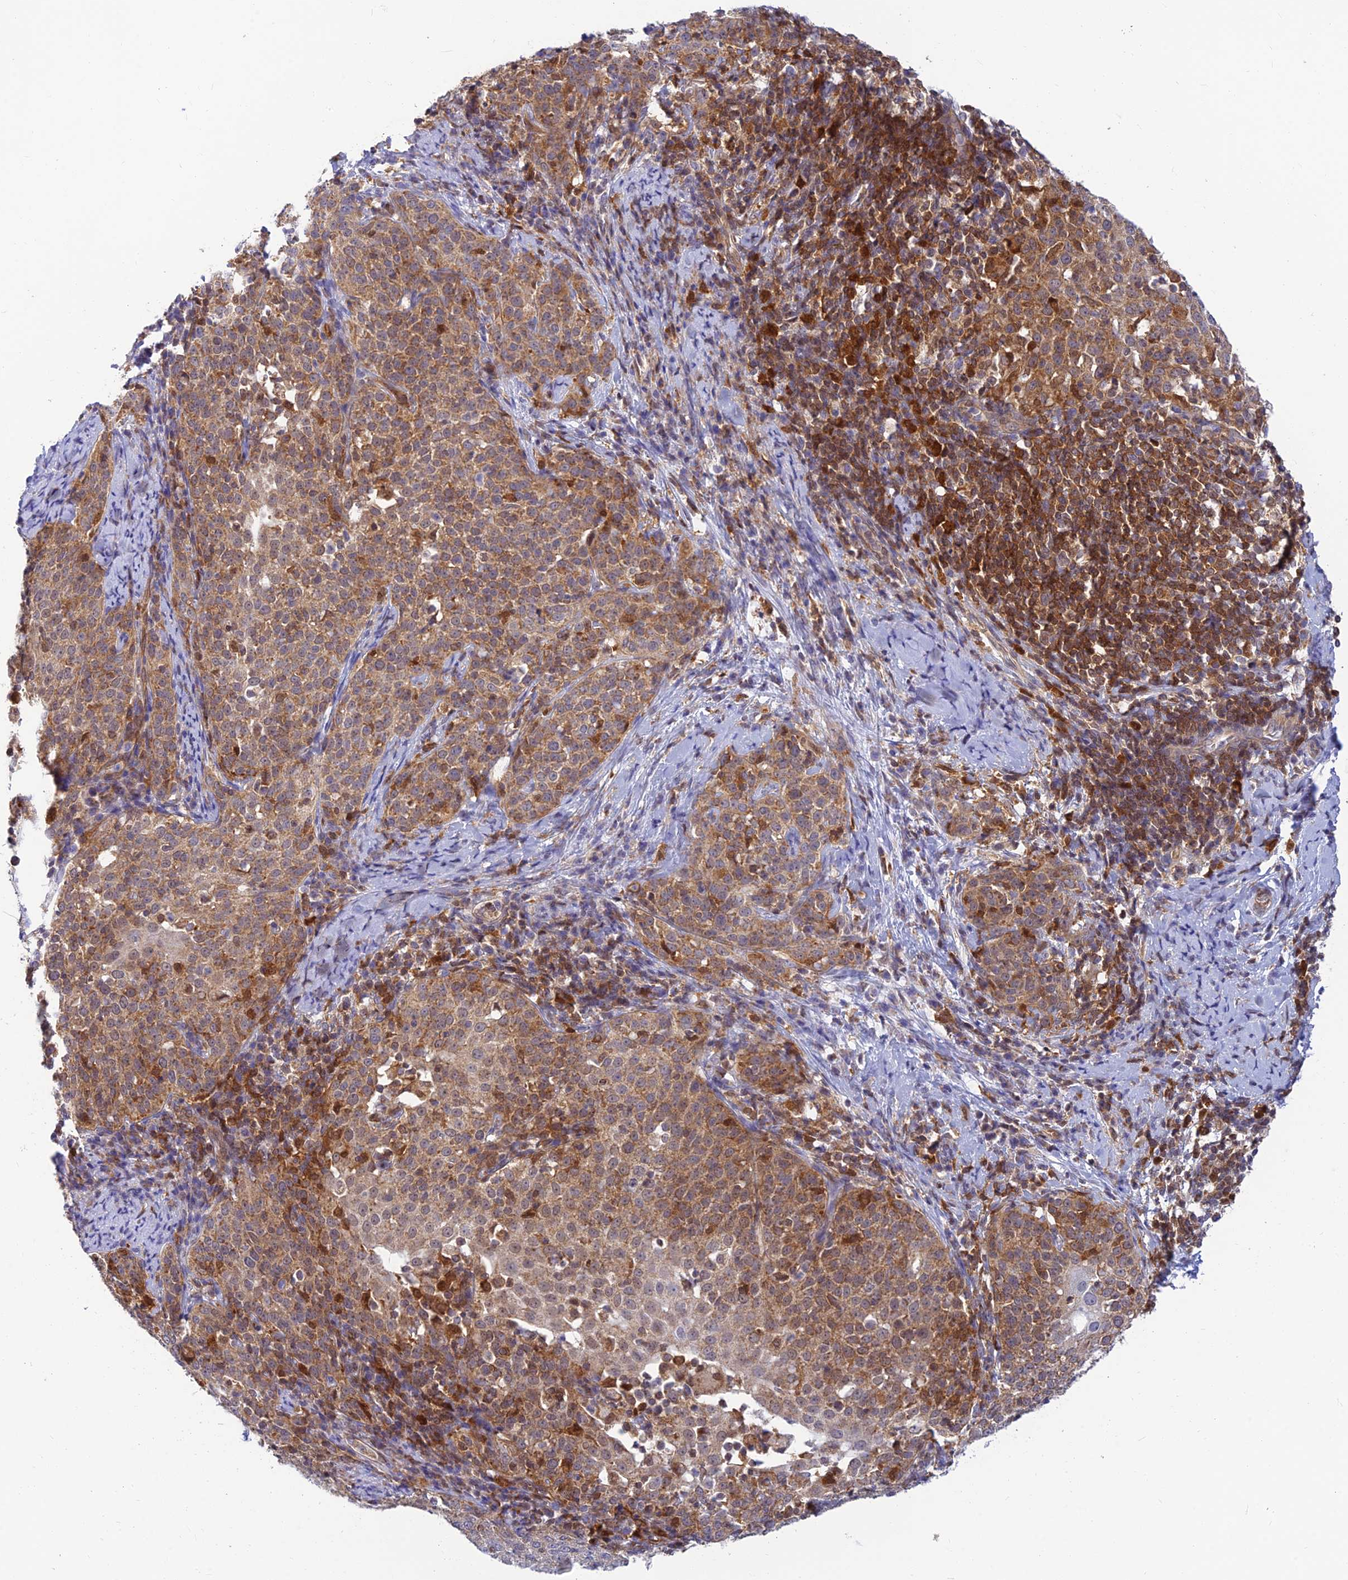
{"staining": {"intensity": "moderate", "quantity": ">75%", "location": "cytoplasmic/membranous"}, "tissue": "cervical cancer", "cell_type": "Tumor cells", "image_type": "cancer", "snomed": [{"axis": "morphology", "description": "Squamous cell carcinoma, NOS"}, {"axis": "topography", "description": "Cervix"}], "caption": "Immunohistochemistry (IHC) micrograph of neoplastic tissue: human squamous cell carcinoma (cervical) stained using immunohistochemistry (IHC) displays medium levels of moderate protein expression localized specifically in the cytoplasmic/membranous of tumor cells, appearing as a cytoplasmic/membranous brown color.", "gene": "LYSMD2", "patient": {"sex": "female", "age": 57}}